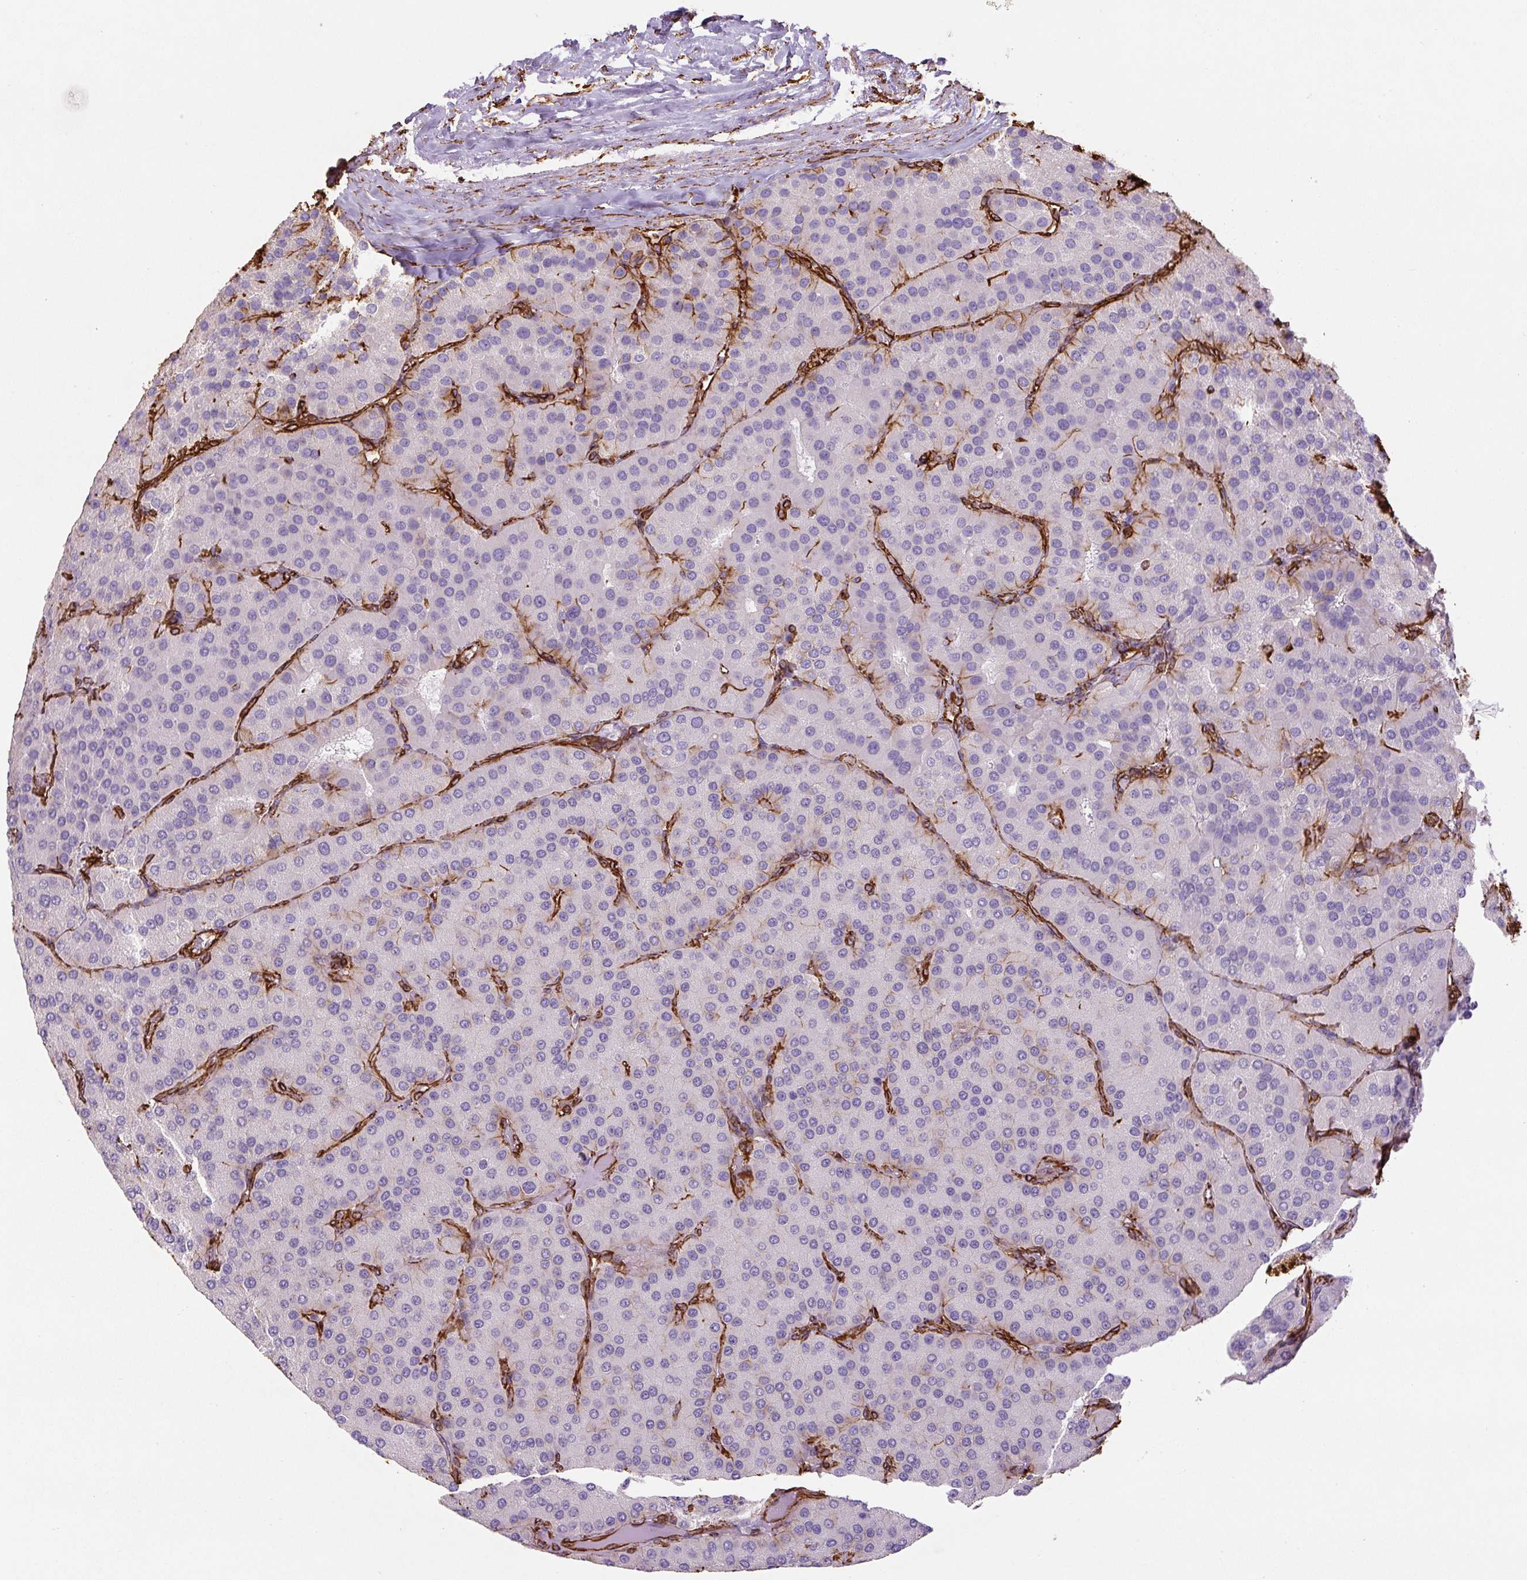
{"staining": {"intensity": "negative", "quantity": "none", "location": "none"}, "tissue": "parathyroid gland", "cell_type": "Glandular cells", "image_type": "normal", "snomed": [{"axis": "morphology", "description": "Normal tissue, NOS"}, {"axis": "morphology", "description": "Adenoma, NOS"}, {"axis": "topography", "description": "Parathyroid gland"}], "caption": "Immunohistochemical staining of unremarkable parathyroid gland shows no significant positivity in glandular cells.", "gene": "VIM", "patient": {"sex": "female", "age": 86}}